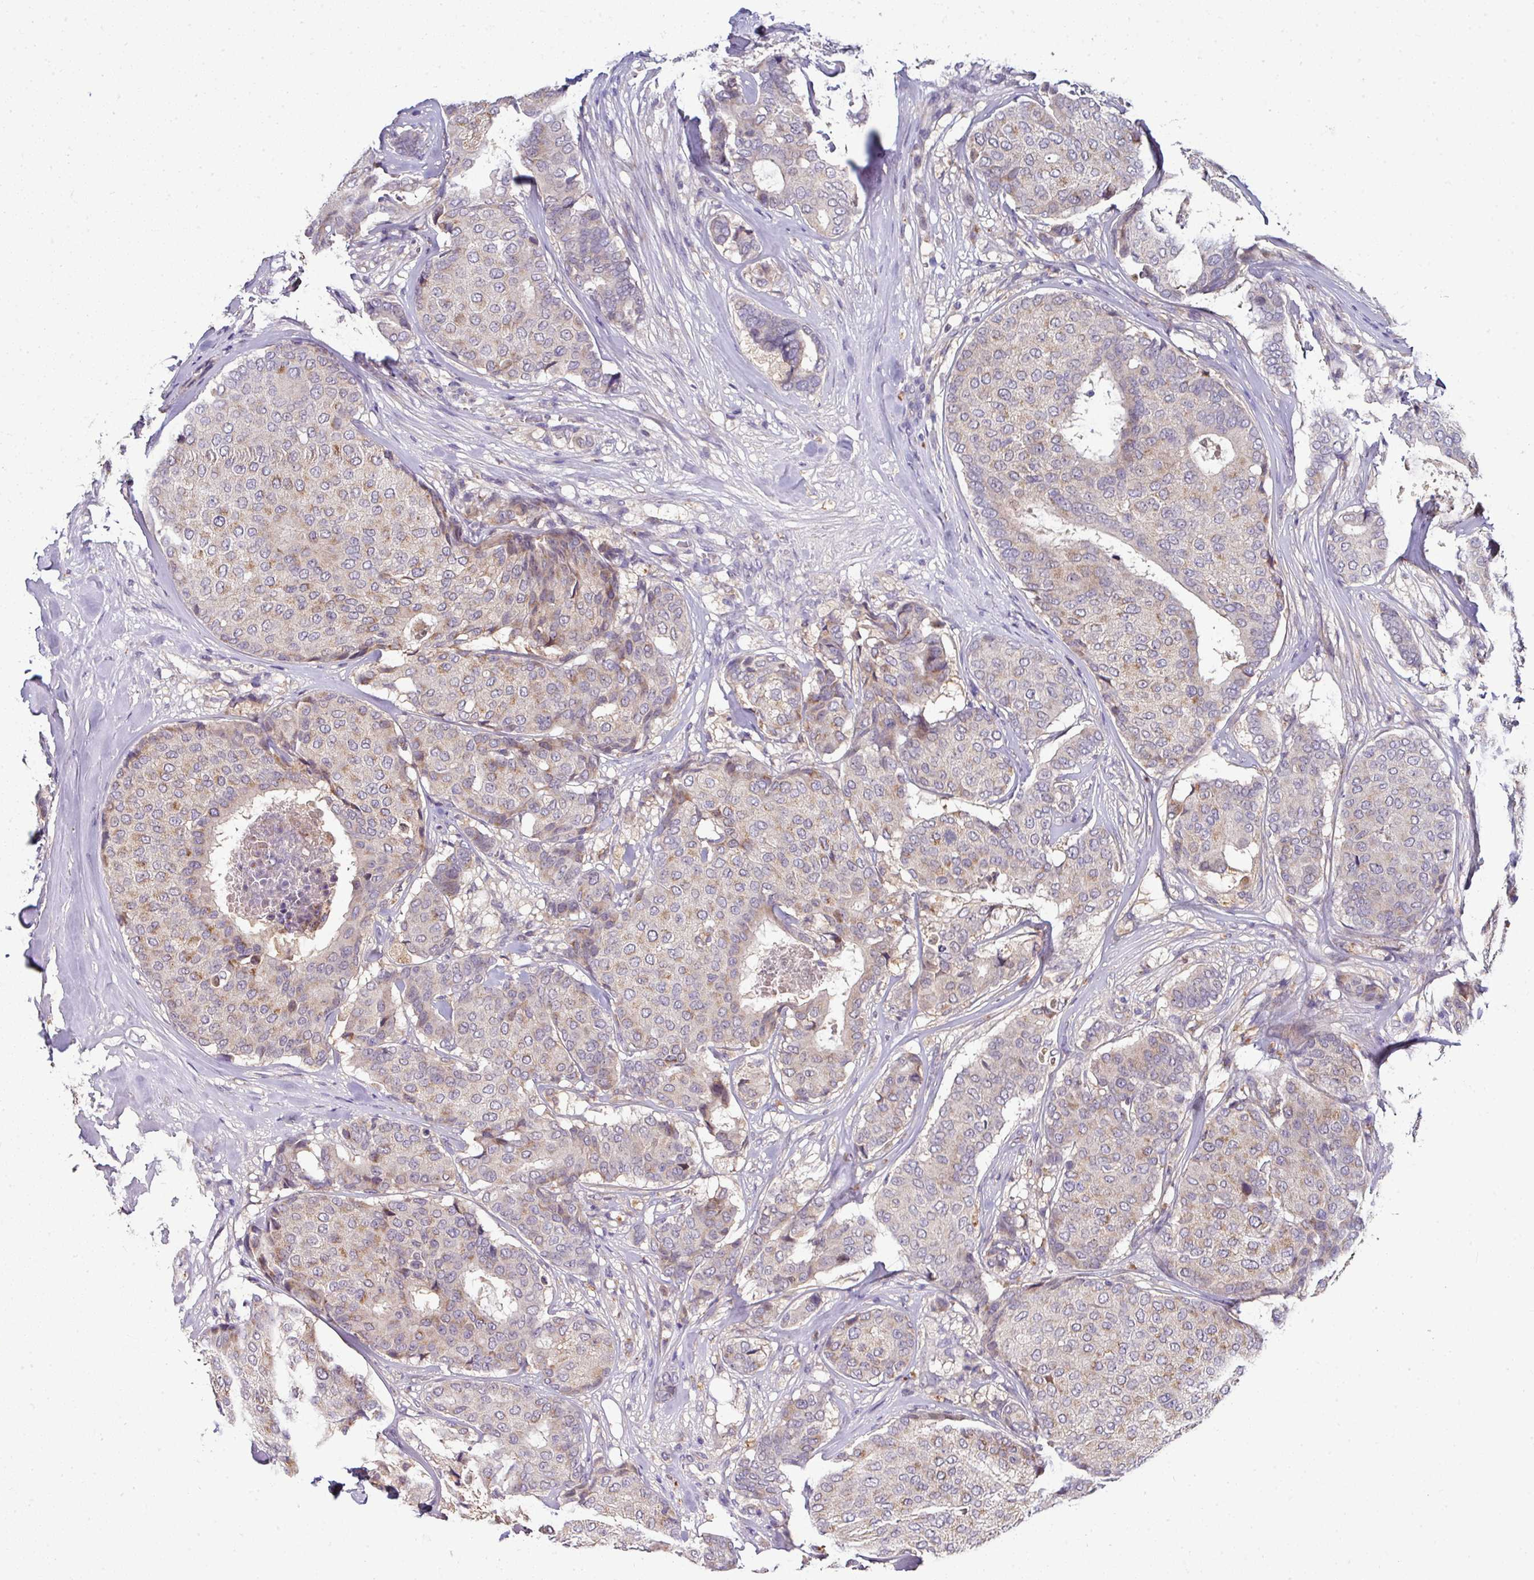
{"staining": {"intensity": "weak", "quantity": "25%-75%", "location": "cytoplasmic/membranous"}, "tissue": "breast cancer", "cell_type": "Tumor cells", "image_type": "cancer", "snomed": [{"axis": "morphology", "description": "Duct carcinoma"}, {"axis": "topography", "description": "Breast"}], "caption": "Weak cytoplasmic/membranous protein positivity is identified in about 25%-75% of tumor cells in breast cancer.", "gene": "AEBP2", "patient": {"sex": "female", "age": 75}}